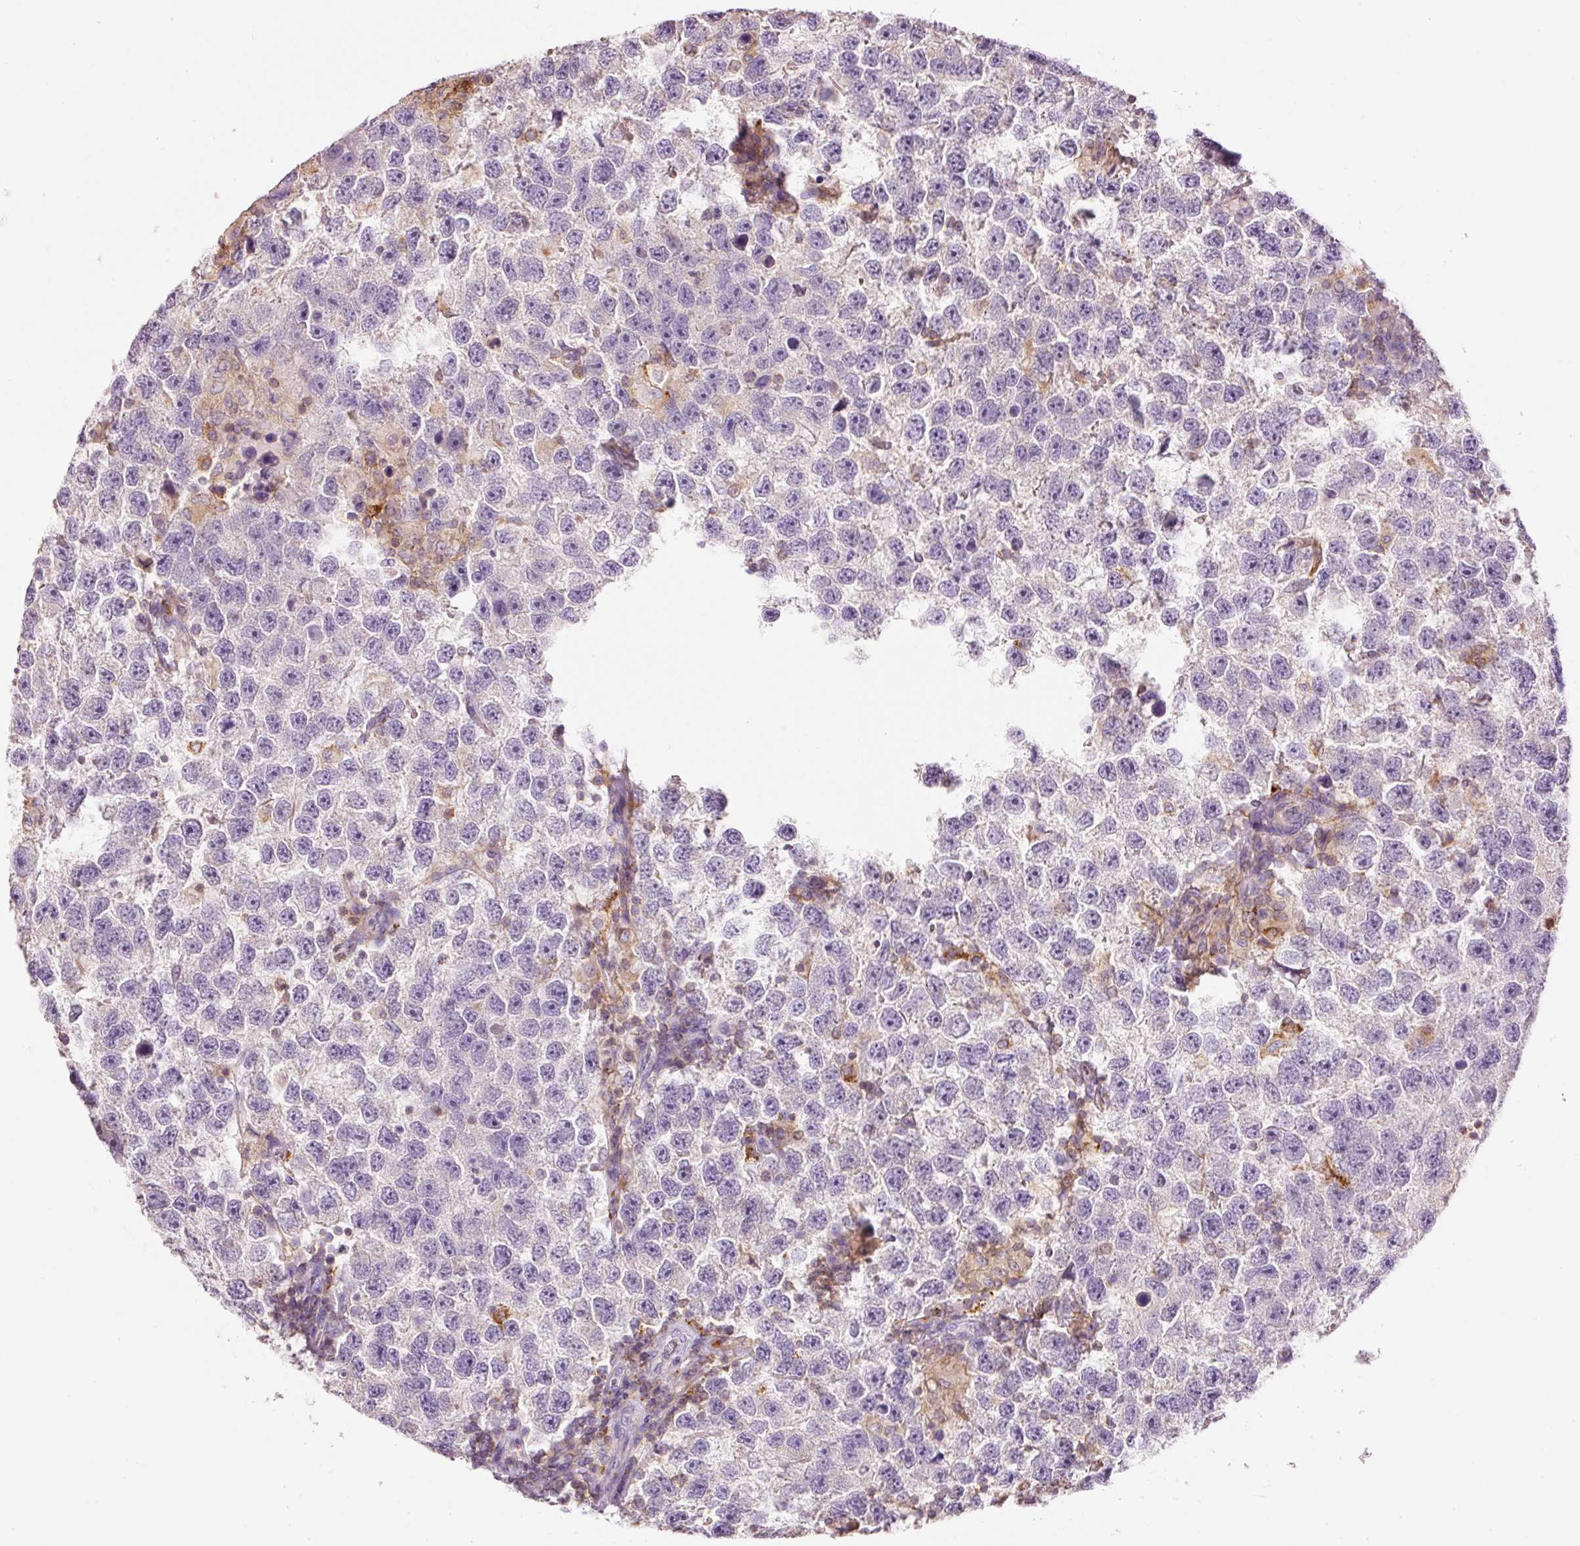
{"staining": {"intensity": "negative", "quantity": "none", "location": "none"}, "tissue": "testis cancer", "cell_type": "Tumor cells", "image_type": "cancer", "snomed": [{"axis": "morphology", "description": "Seminoma, NOS"}, {"axis": "topography", "description": "Testis"}], "caption": "Immunohistochemistry image of neoplastic tissue: testis cancer stained with DAB (3,3'-diaminobenzidine) shows no significant protein positivity in tumor cells.", "gene": "DOK6", "patient": {"sex": "male", "age": 26}}